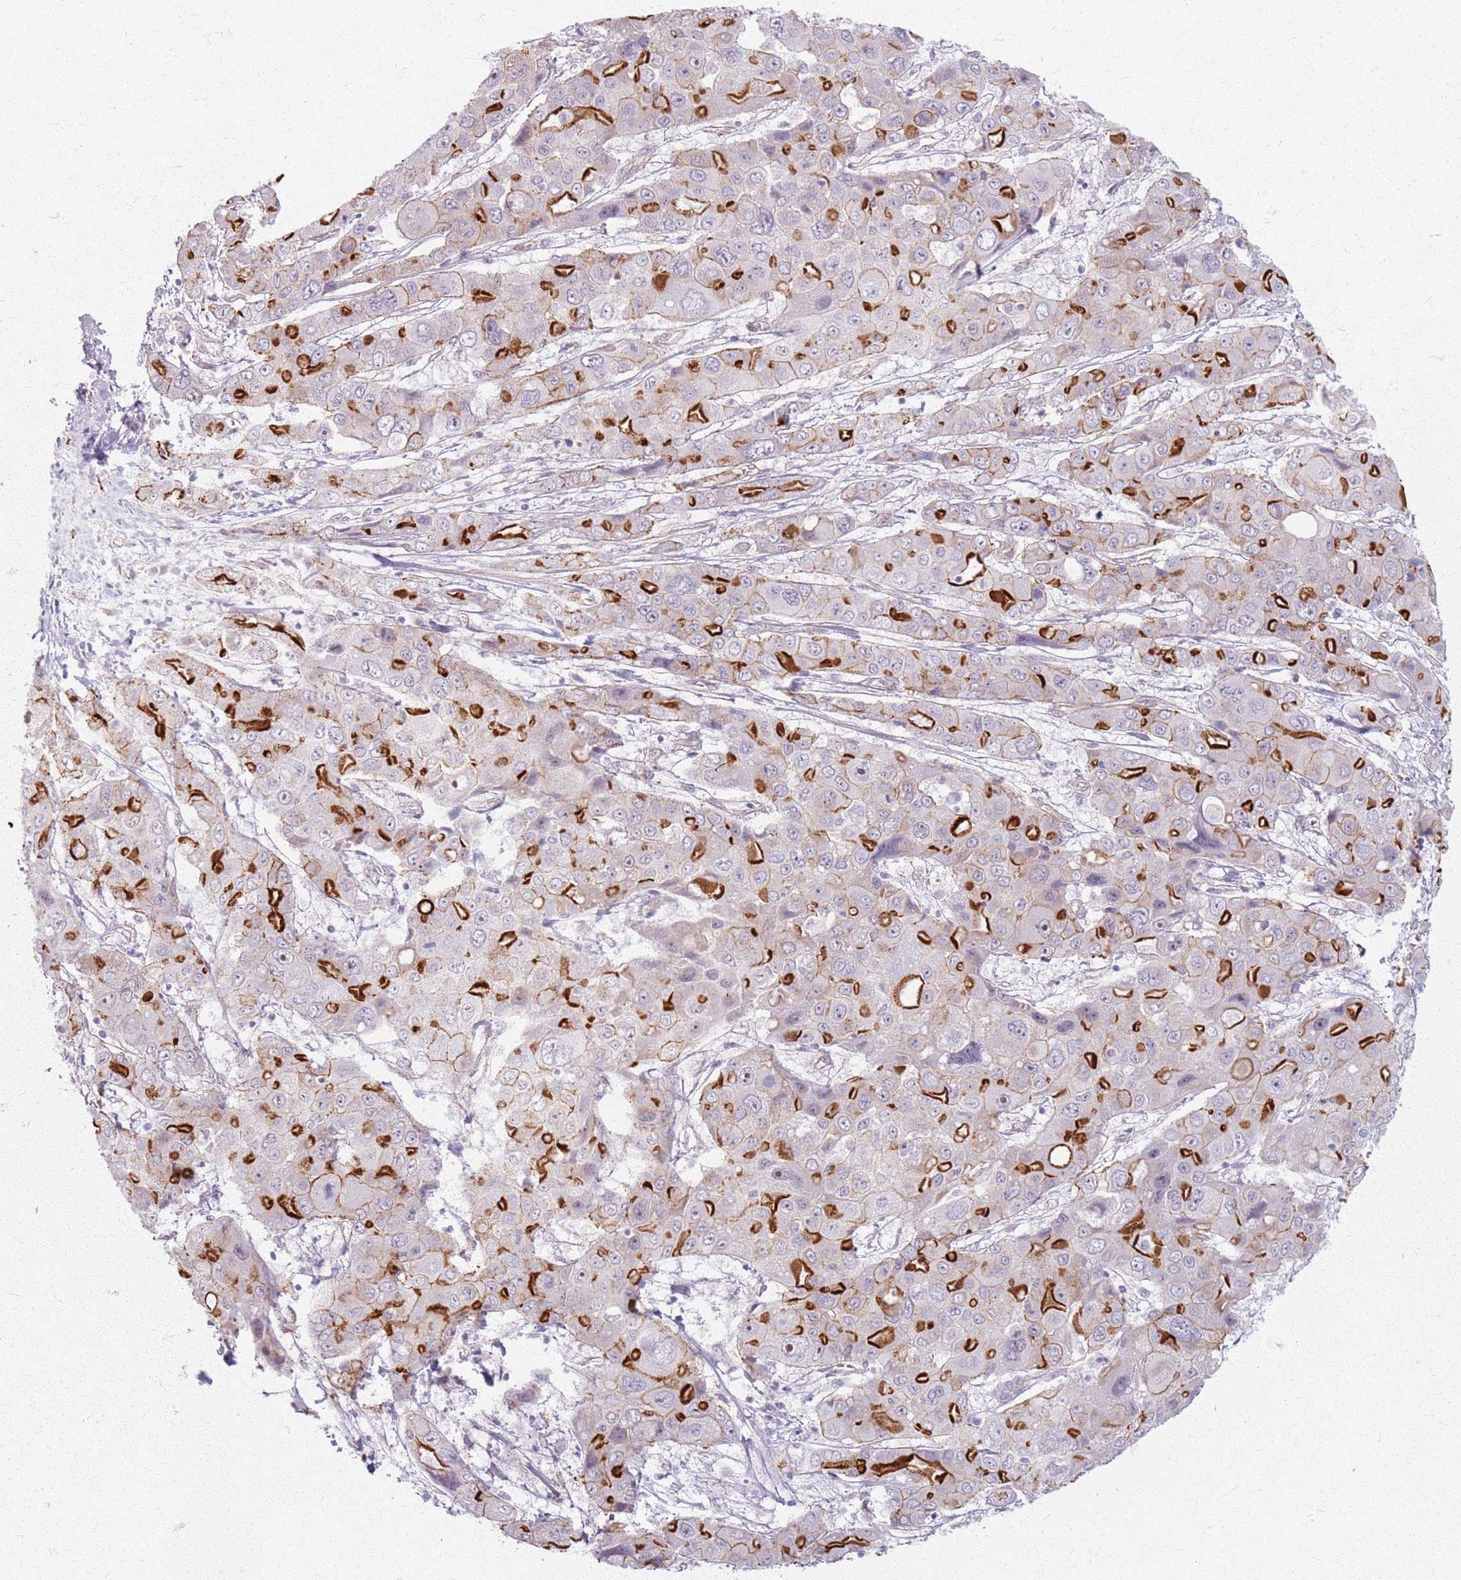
{"staining": {"intensity": "strong", "quantity": "25%-75%", "location": "cytoplasmic/membranous"}, "tissue": "liver cancer", "cell_type": "Tumor cells", "image_type": "cancer", "snomed": [{"axis": "morphology", "description": "Cholangiocarcinoma"}, {"axis": "topography", "description": "Liver"}], "caption": "A brown stain labels strong cytoplasmic/membranous staining of a protein in liver cholangiocarcinoma tumor cells.", "gene": "KCNA5", "patient": {"sex": "male", "age": 67}}